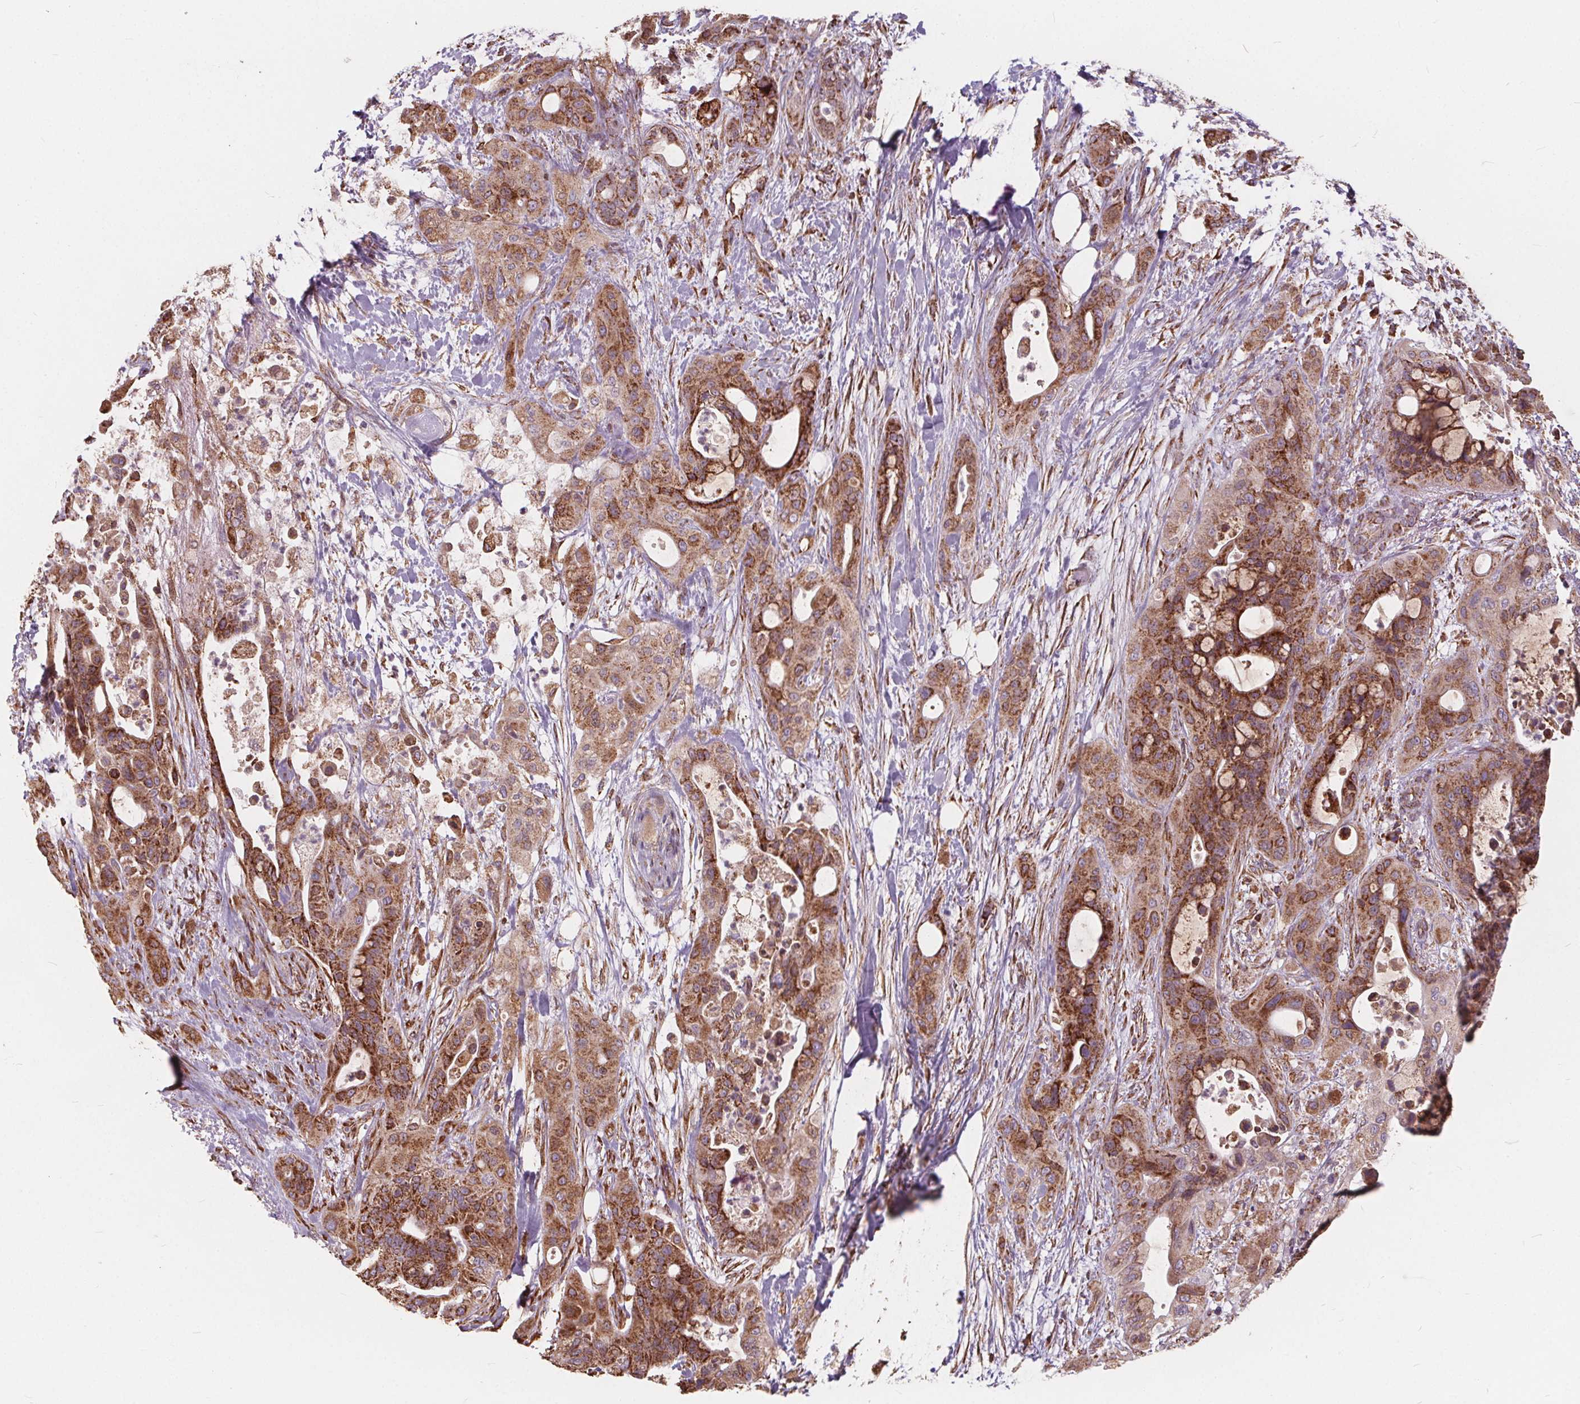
{"staining": {"intensity": "strong", "quantity": ">75%", "location": "cytoplasmic/membranous"}, "tissue": "pancreatic cancer", "cell_type": "Tumor cells", "image_type": "cancer", "snomed": [{"axis": "morphology", "description": "Adenocarcinoma, NOS"}, {"axis": "topography", "description": "Pancreas"}], "caption": "Approximately >75% of tumor cells in adenocarcinoma (pancreatic) display strong cytoplasmic/membranous protein expression as visualized by brown immunohistochemical staining.", "gene": "PLSCR3", "patient": {"sex": "male", "age": 71}}